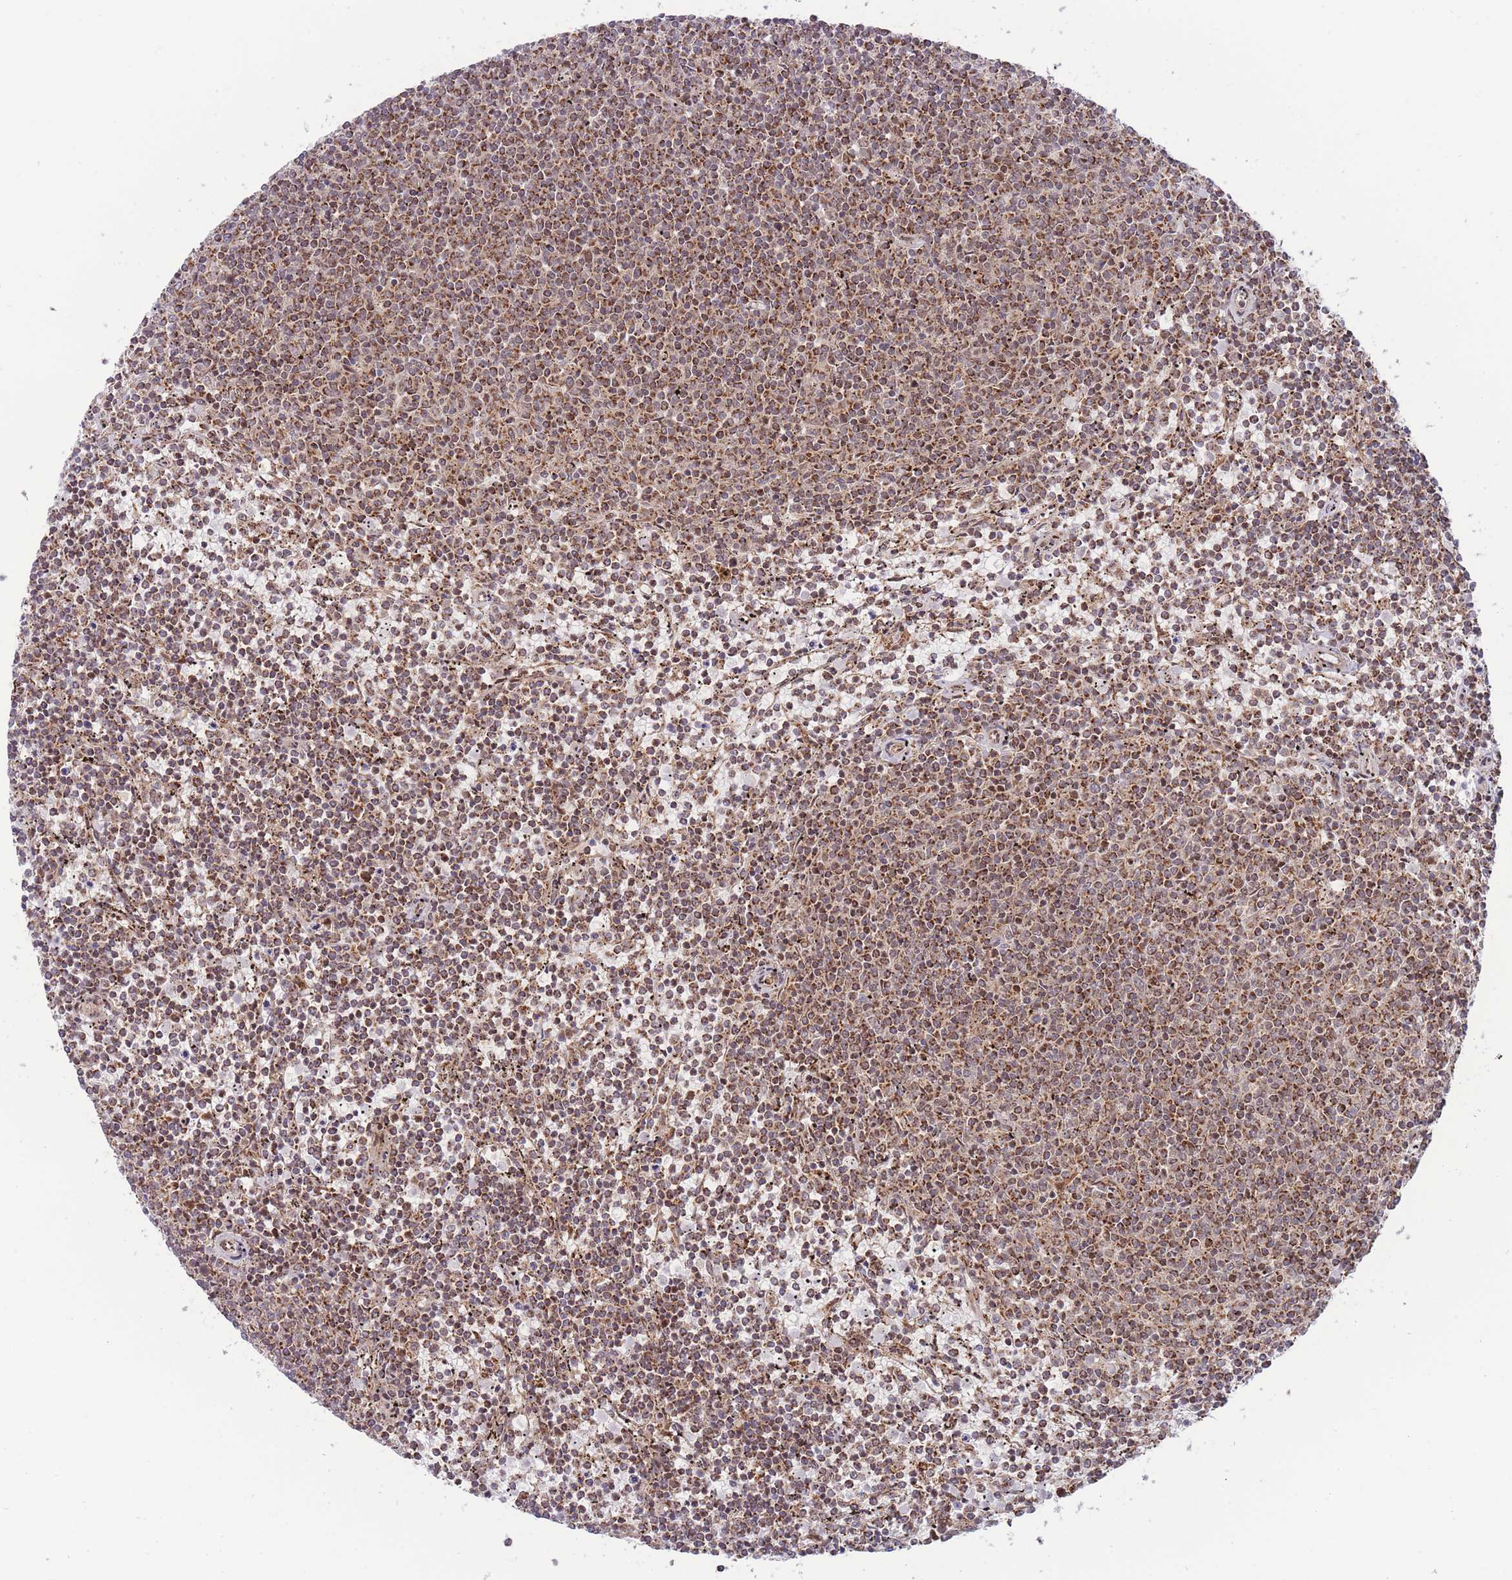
{"staining": {"intensity": "moderate", "quantity": ">75%", "location": "nuclear"}, "tissue": "lymphoma", "cell_type": "Tumor cells", "image_type": "cancer", "snomed": [{"axis": "morphology", "description": "Malignant lymphoma, non-Hodgkin's type, Low grade"}, {"axis": "topography", "description": "Spleen"}], "caption": "Low-grade malignant lymphoma, non-Hodgkin's type was stained to show a protein in brown. There is medium levels of moderate nuclear positivity in about >75% of tumor cells. Using DAB (brown) and hematoxylin (blue) stains, captured at high magnification using brightfield microscopy.", "gene": "BOD1L1", "patient": {"sex": "female", "age": 50}}